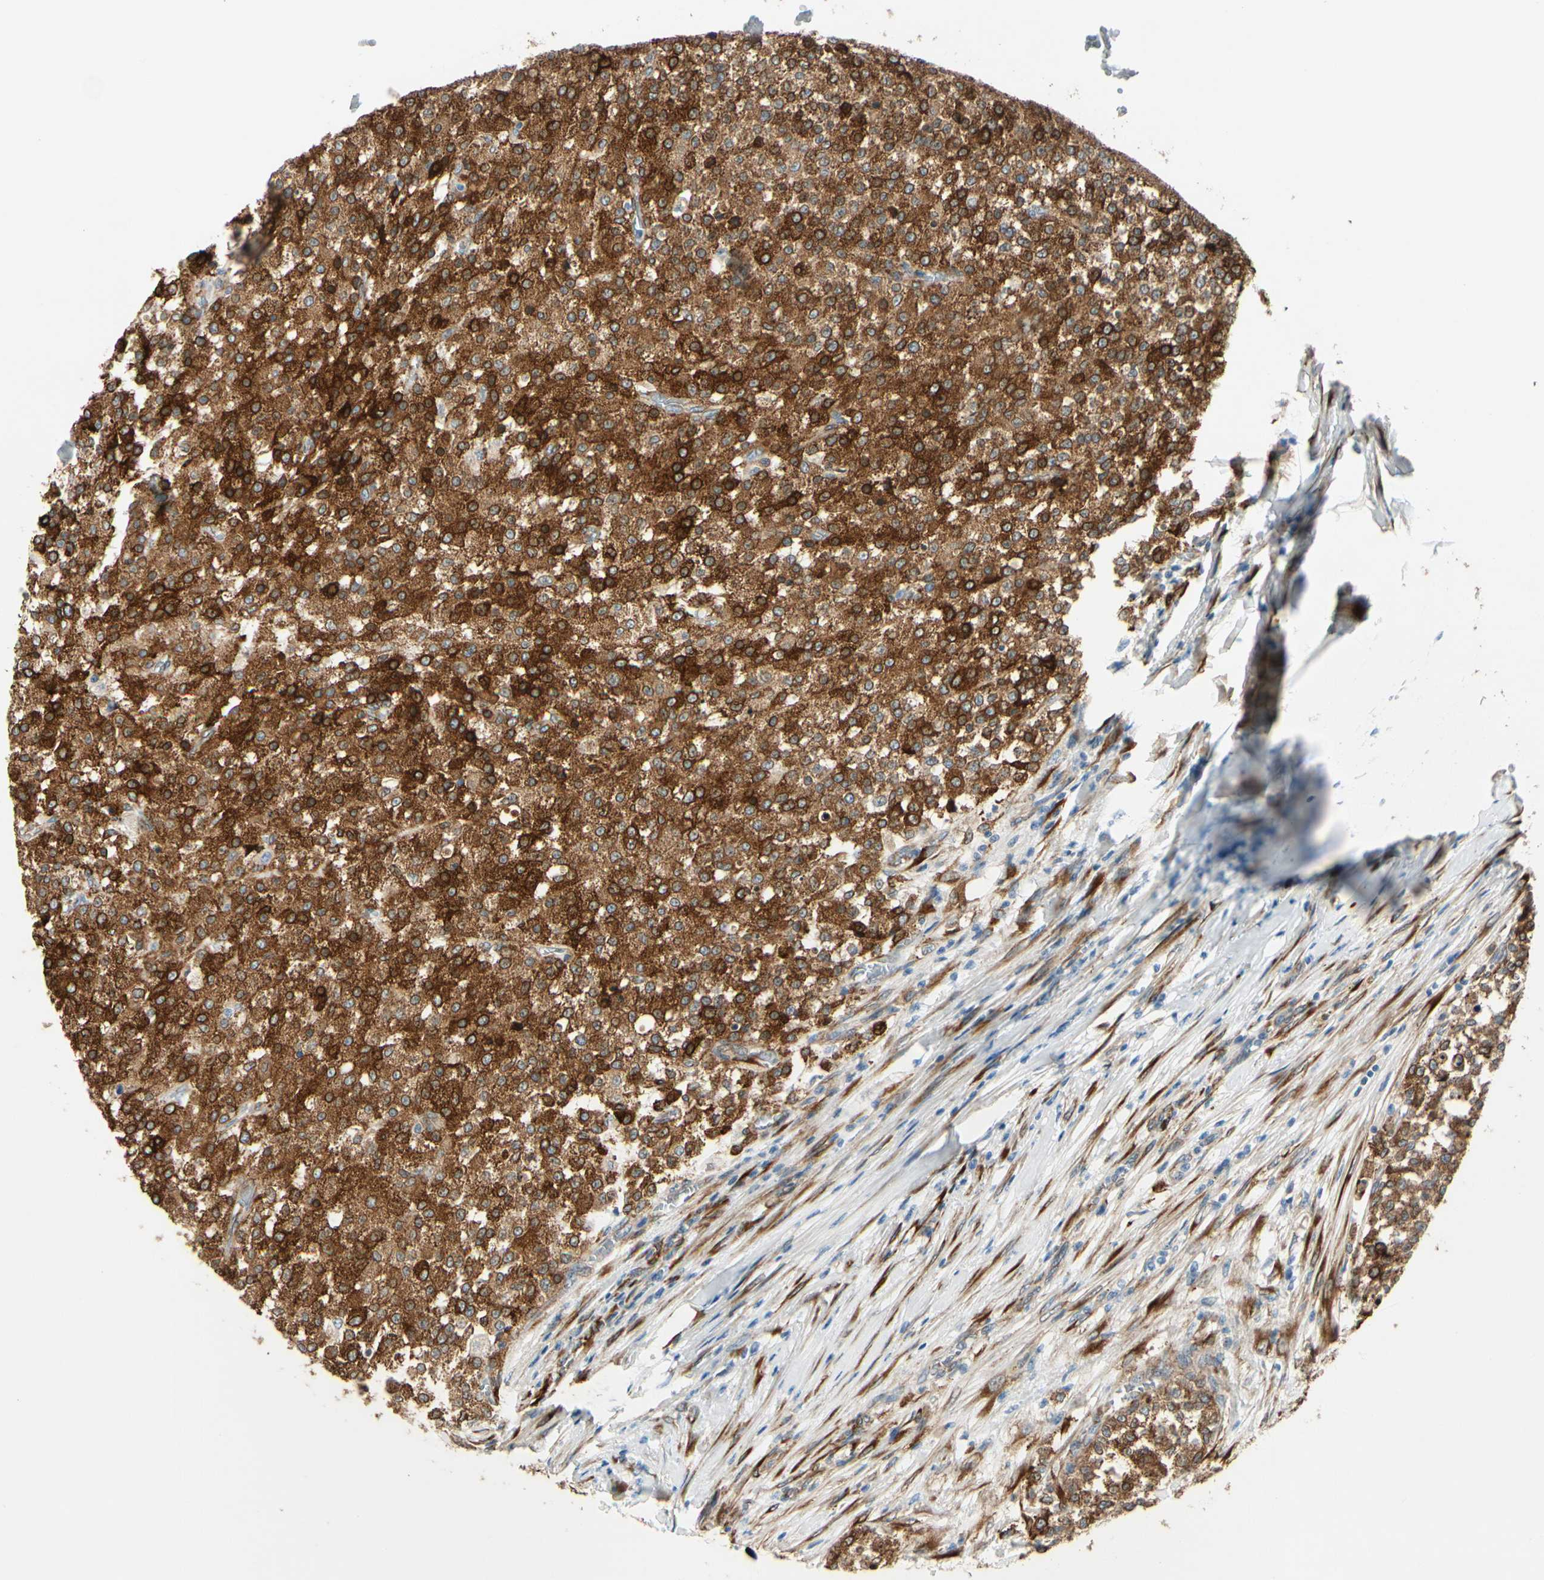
{"staining": {"intensity": "strong", "quantity": ">75%", "location": "cytoplasmic/membranous"}, "tissue": "testis cancer", "cell_type": "Tumor cells", "image_type": "cancer", "snomed": [{"axis": "morphology", "description": "Seminoma, NOS"}, {"axis": "topography", "description": "Testis"}], "caption": "The micrograph shows immunohistochemical staining of testis seminoma. There is strong cytoplasmic/membranous positivity is identified in about >75% of tumor cells. Ihc stains the protein of interest in brown and the nuclei are stained blue.", "gene": "FKBP7", "patient": {"sex": "male", "age": 59}}